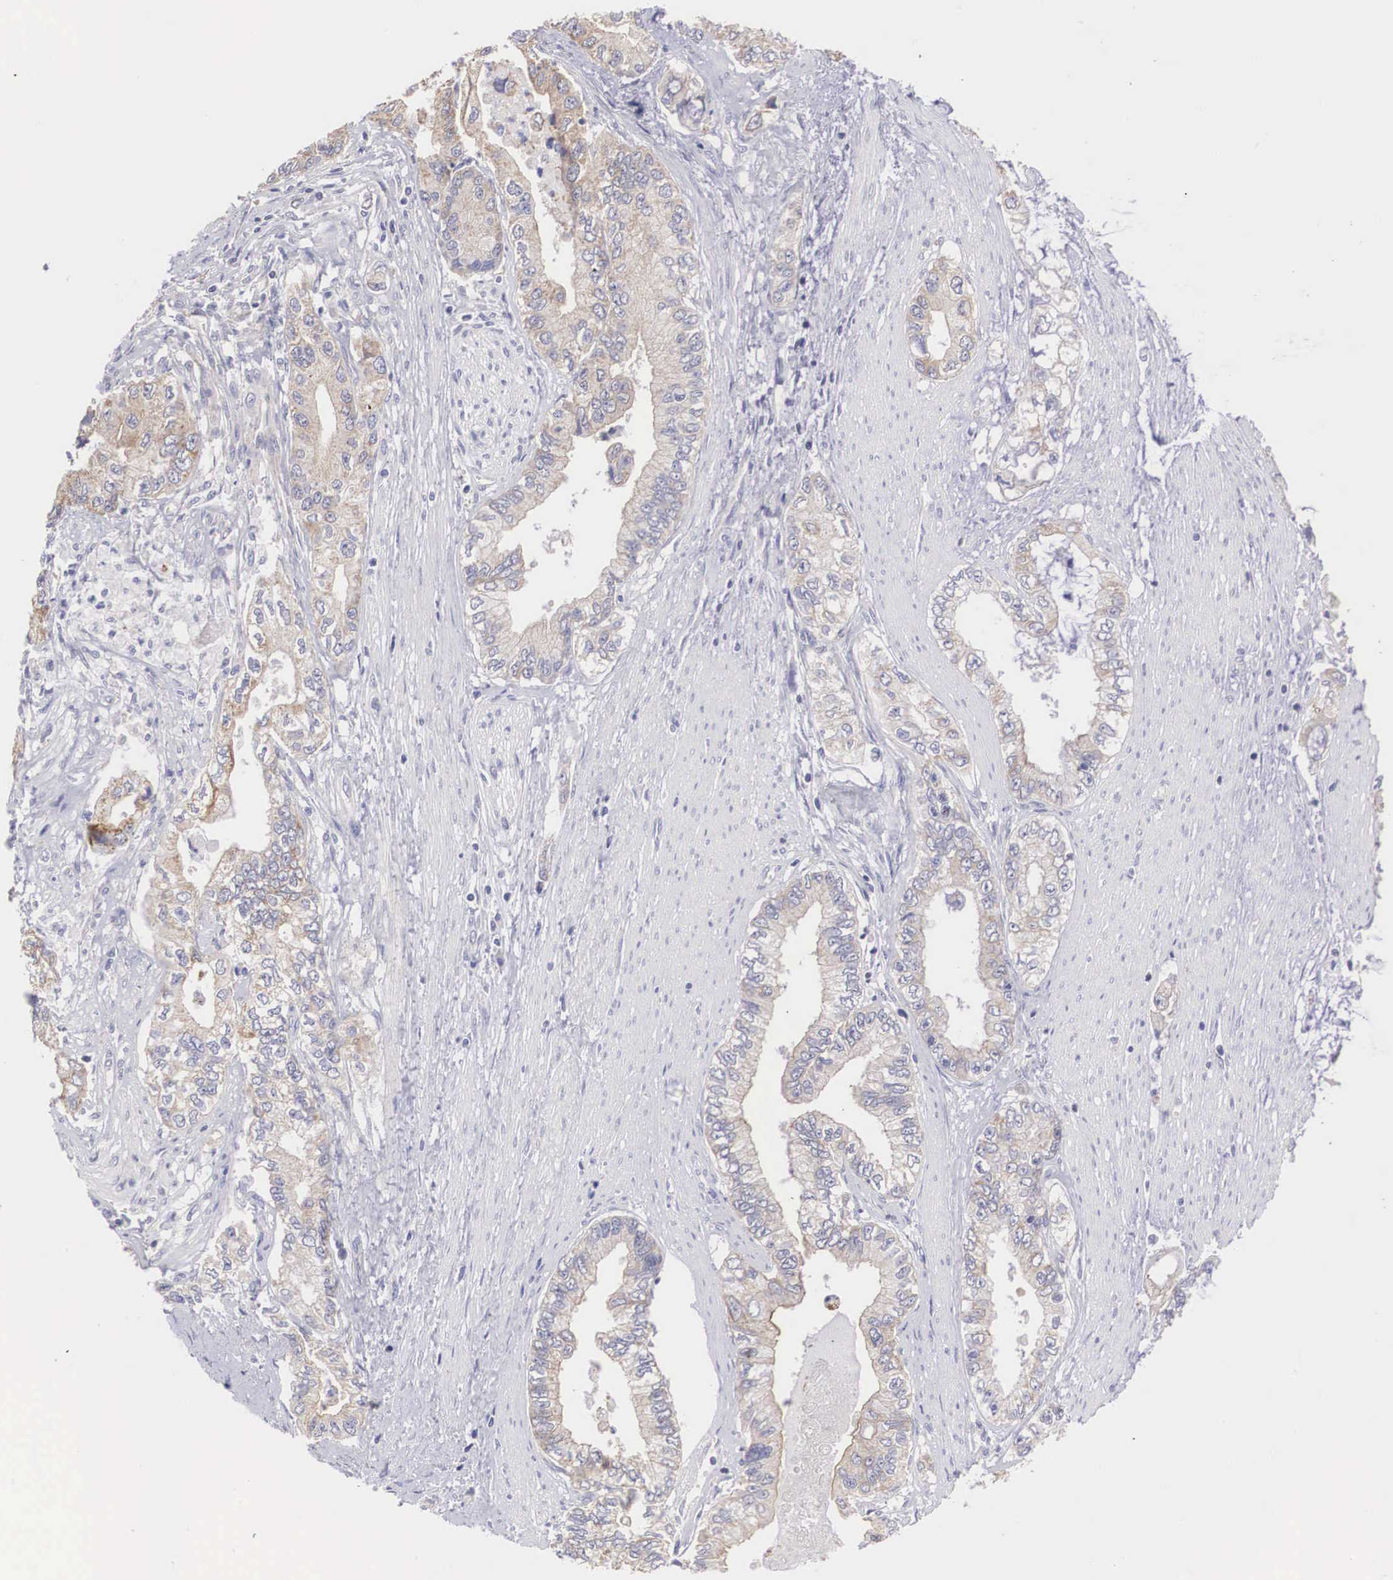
{"staining": {"intensity": "weak", "quantity": "25%-75%", "location": "cytoplasmic/membranous"}, "tissue": "pancreatic cancer", "cell_type": "Tumor cells", "image_type": "cancer", "snomed": [{"axis": "morphology", "description": "Adenocarcinoma, NOS"}, {"axis": "topography", "description": "Pancreas"}, {"axis": "topography", "description": "Stomach, upper"}], "caption": "Adenocarcinoma (pancreatic) stained with a brown dye shows weak cytoplasmic/membranous positive expression in about 25%-75% of tumor cells.", "gene": "TXLNG", "patient": {"sex": "male", "age": 77}}